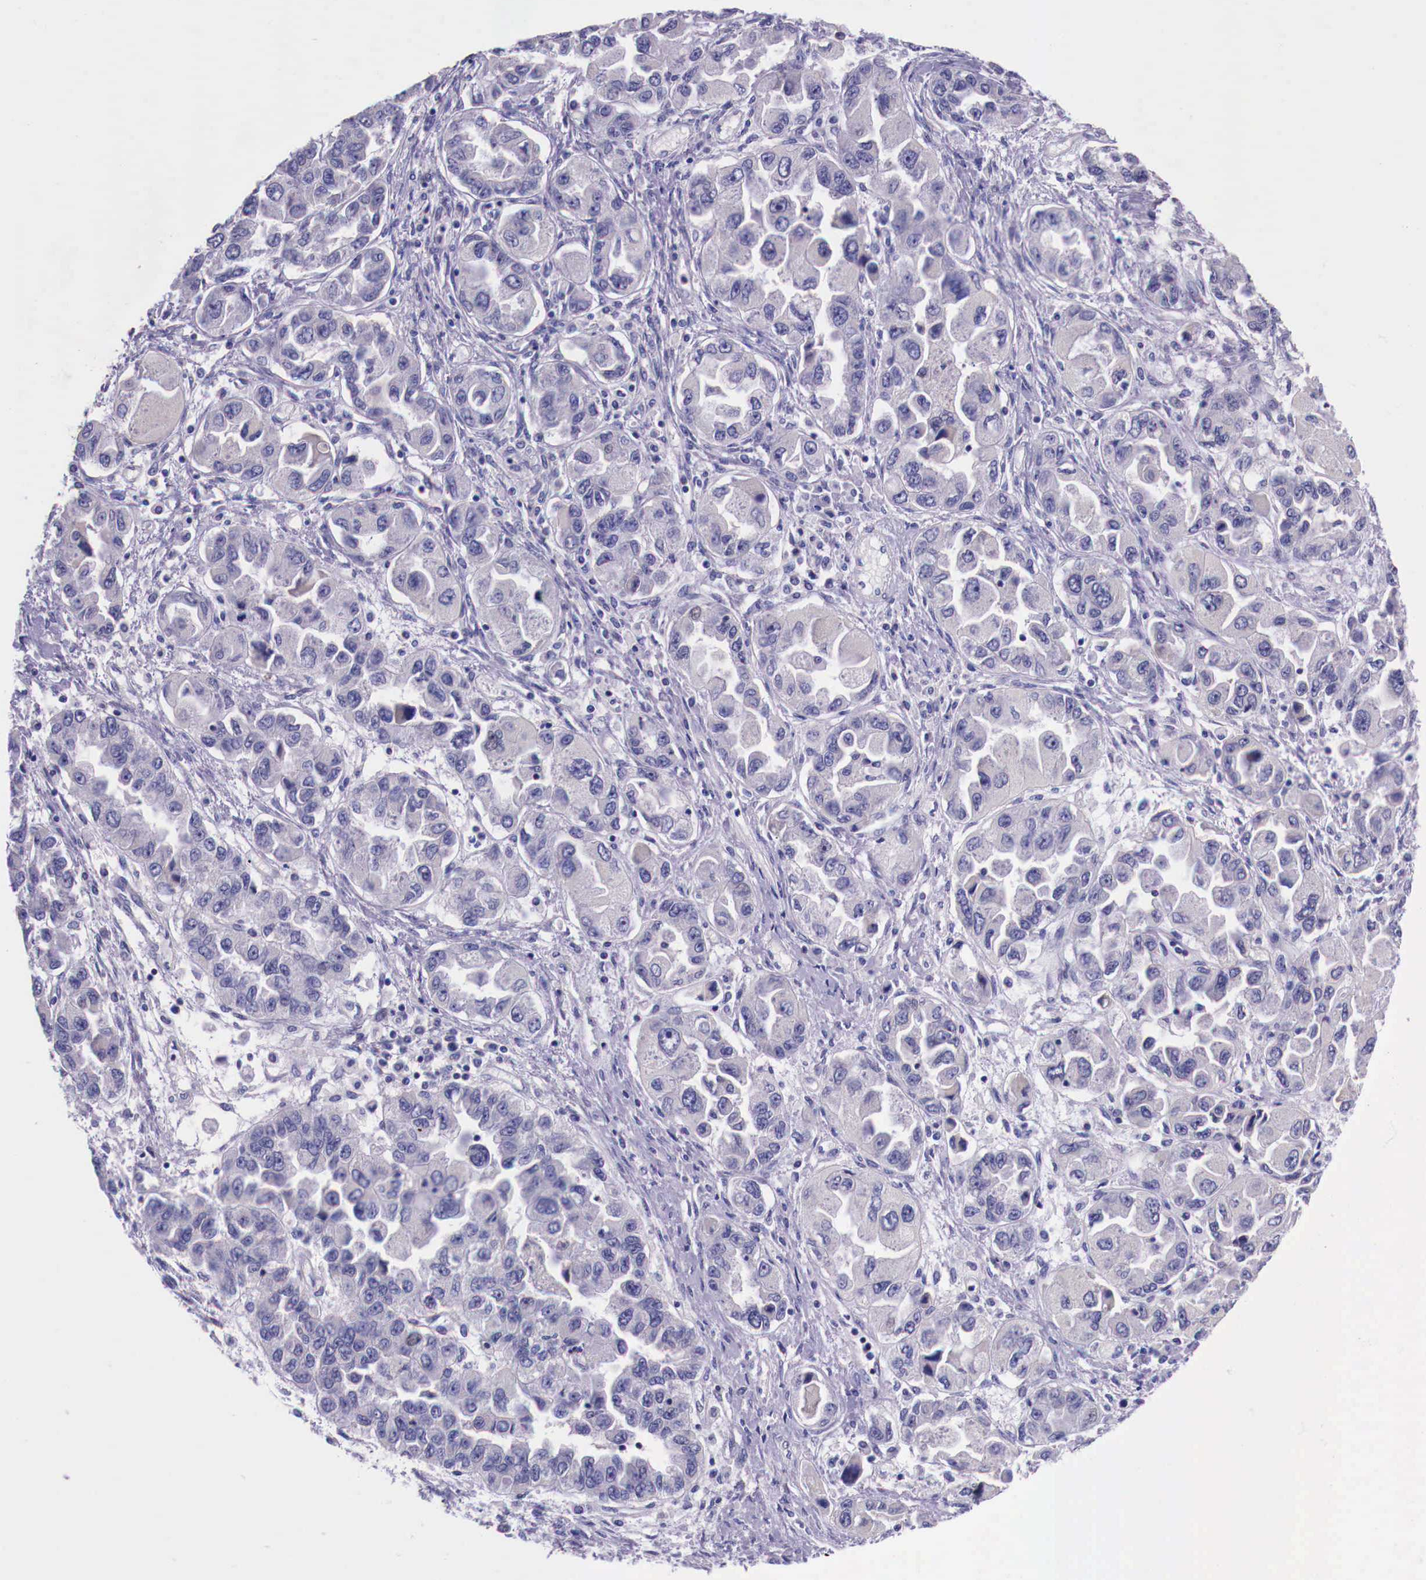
{"staining": {"intensity": "negative", "quantity": "none", "location": "none"}, "tissue": "ovarian cancer", "cell_type": "Tumor cells", "image_type": "cancer", "snomed": [{"axis": "morphology", "description": "Cystadenocarcinoma, serous, NOS"}, {"axis": "topography", "description": "Ovary"}], "caption": "Photomicrograph shows no protein expression in tumor cells of ovarian serous cystadenocarcinoma tissue.", "gene": "GRIPAP1", "patient": {"sex": "female", "age": 84}}